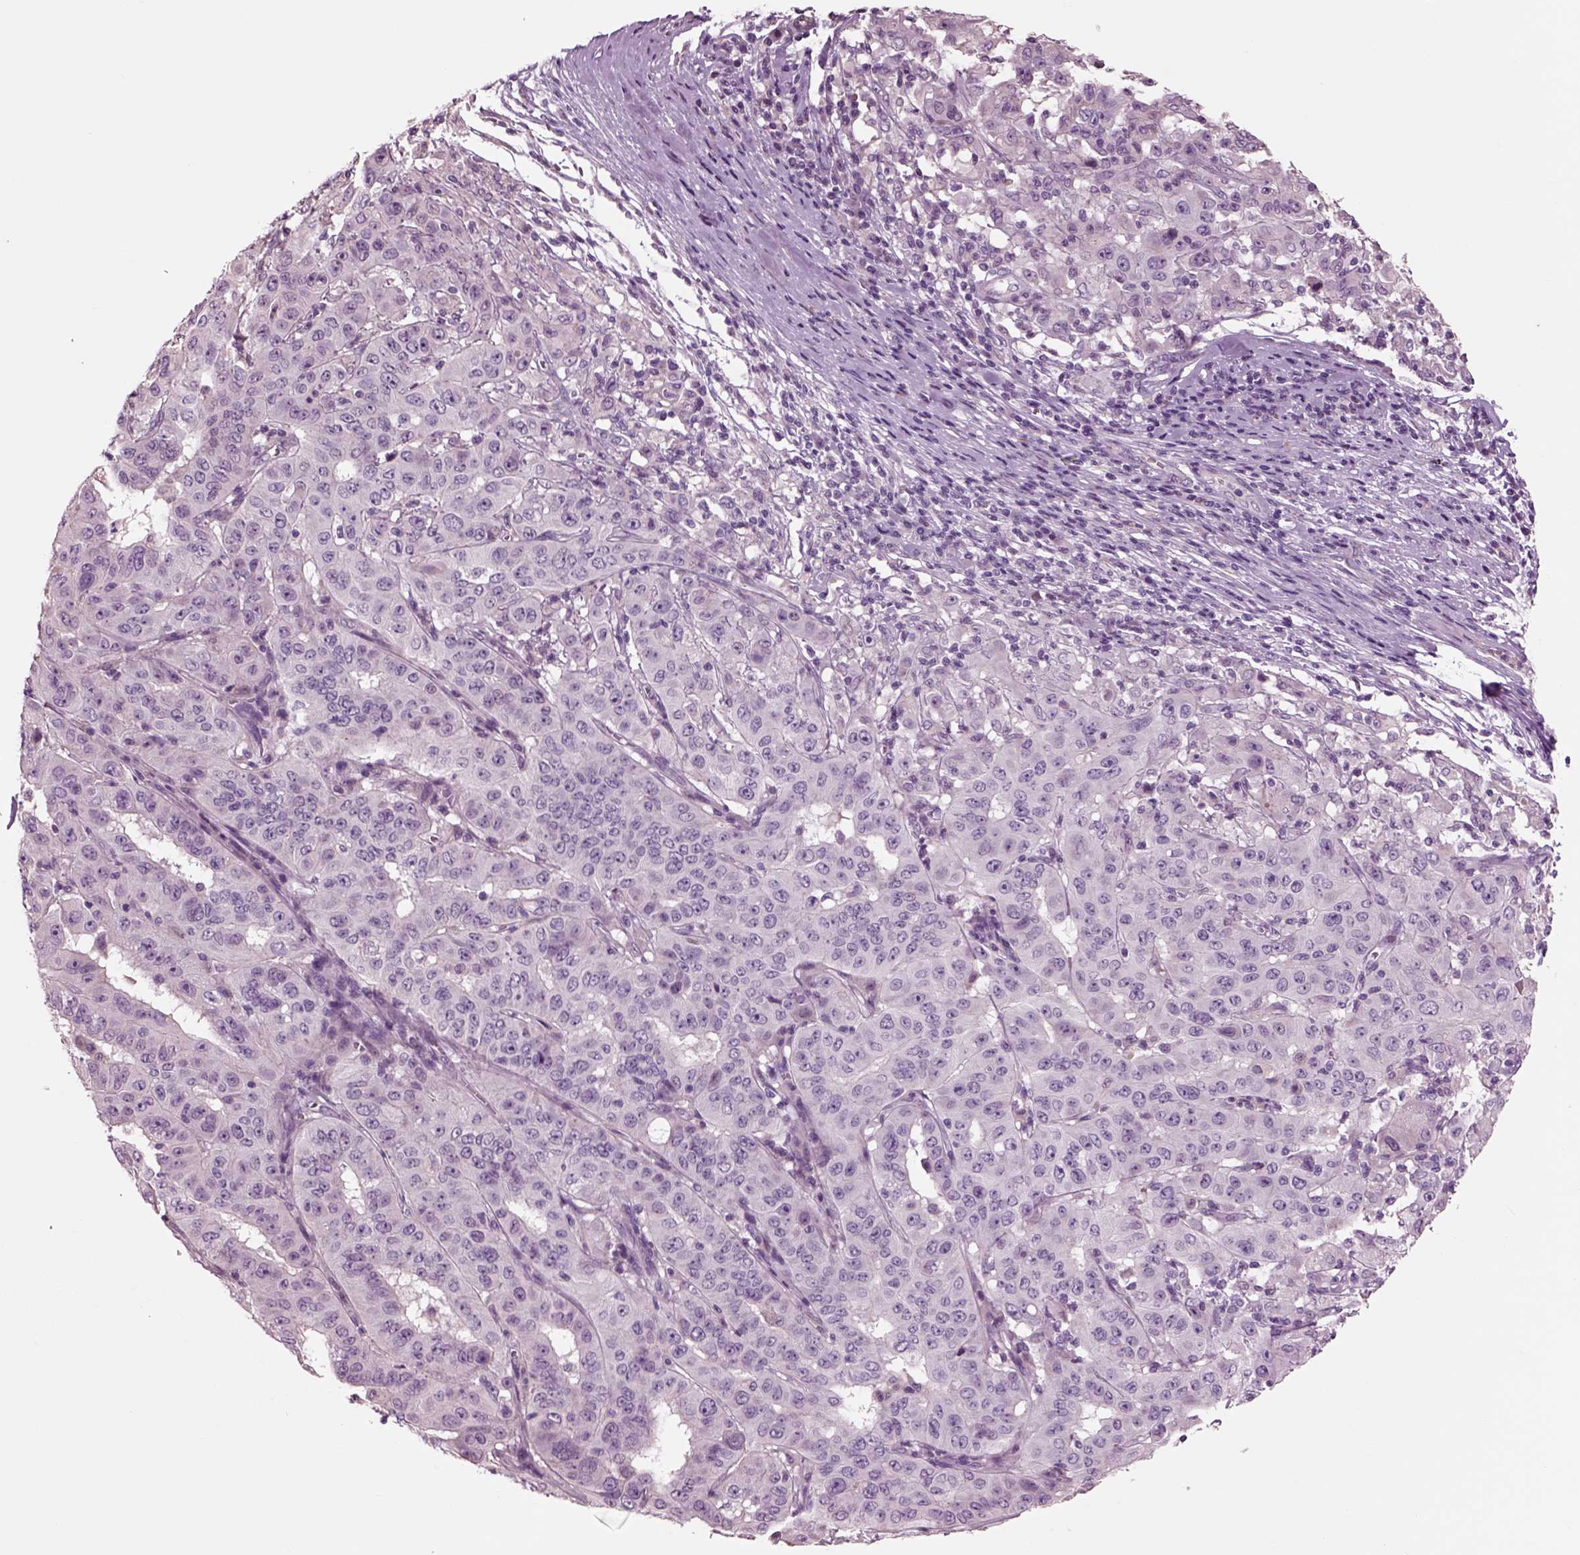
{"staining": {"intensity": "negative", "quantity": "none", "location": "none"}, "tissue": "pancreatic cancer", "cell_type": "Tumor cells", "image_type": "cancer", "snomed": [{"axis": "morphology", "description": "Adenocarcinoma, NOS"}, {"axis": "topography", "description": "Pancreas"}], "caption": "DAB immunohistochemical staining of pancreatic cancer demonstrates no significant expression in tumor cells. (IHC, brightfield microscopy, high magnification).", "gene": "CHGB", "patient": {"sex": "male", "age": 63}}